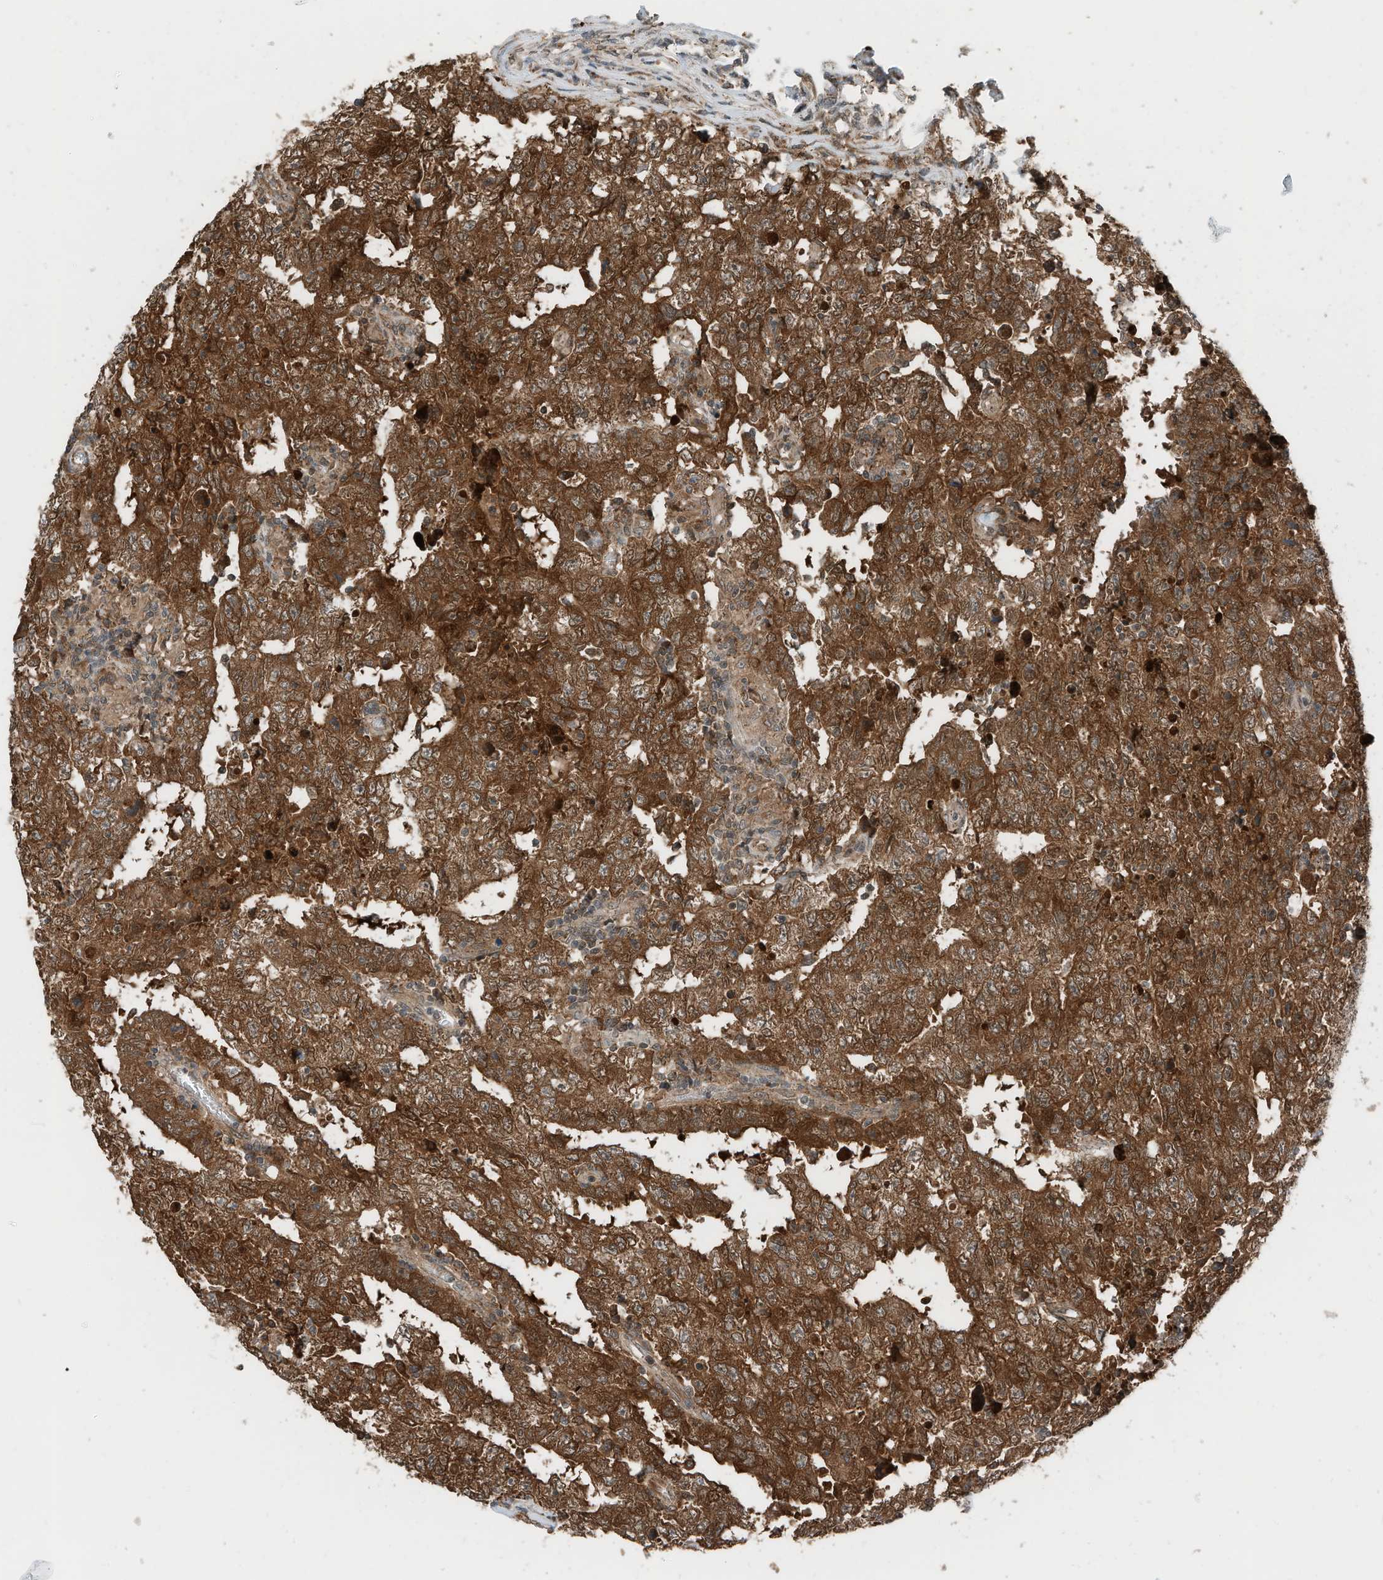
{"staining": {"intensity": "strong", "quantity": ">75%", "location": "cytoplasmic/membranous"}, "tissue": "testis cancer", "cell_type": "Tumor cells", "image_type": "cancer", "snomed": [{"axis": "morphology", "description": "Carcinoma, Embryonal, NOS"}, {"axis": "topography", "description": "Testis"}], "caption": "Human testis embryonal carcinoma stained with a protein marker displays strong staining in tumor cells.", "gene": "RMND1", "patient": {"sex": "male", "age": 26}}